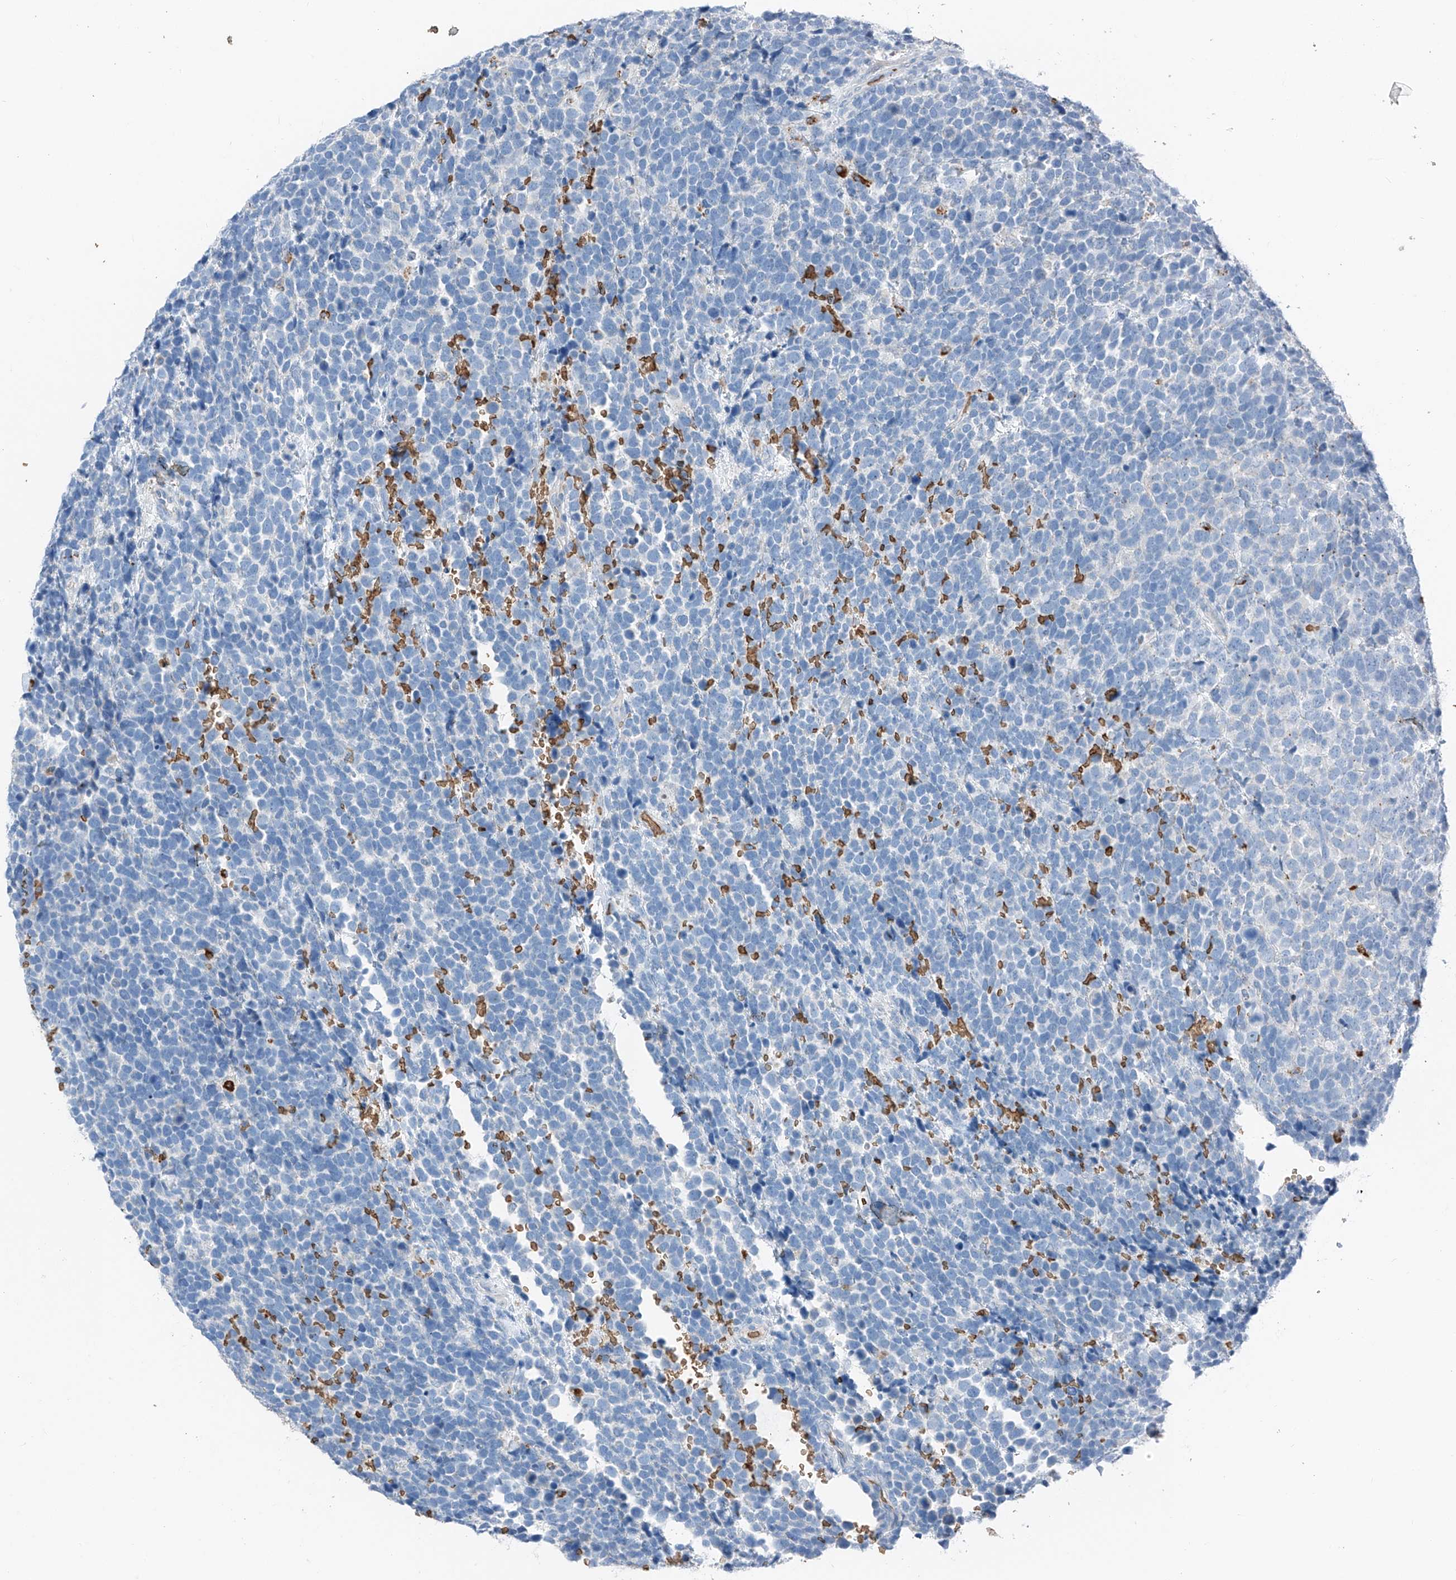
{"staining": {"intensity": "negative", "quantity": "none", "location": "none"}, "tissue": "urothelial cancer", "cell_type": "Tumor cells", "image_type": "cancer", "snomed": [{"axis": "morphology", "description": "Urothelial carcinoma, High grade"}, {"axis": "topography", "description": "Urinary bladder"}], "caption": "An immunohistochemistry image of urothelial carcinoma (high-grade) is shown. There is no staining in tumor cells of urothelial carcinoma (high-grade).", "gene": "PRSS23", "patient": {"sex": "female", "age": 82}}